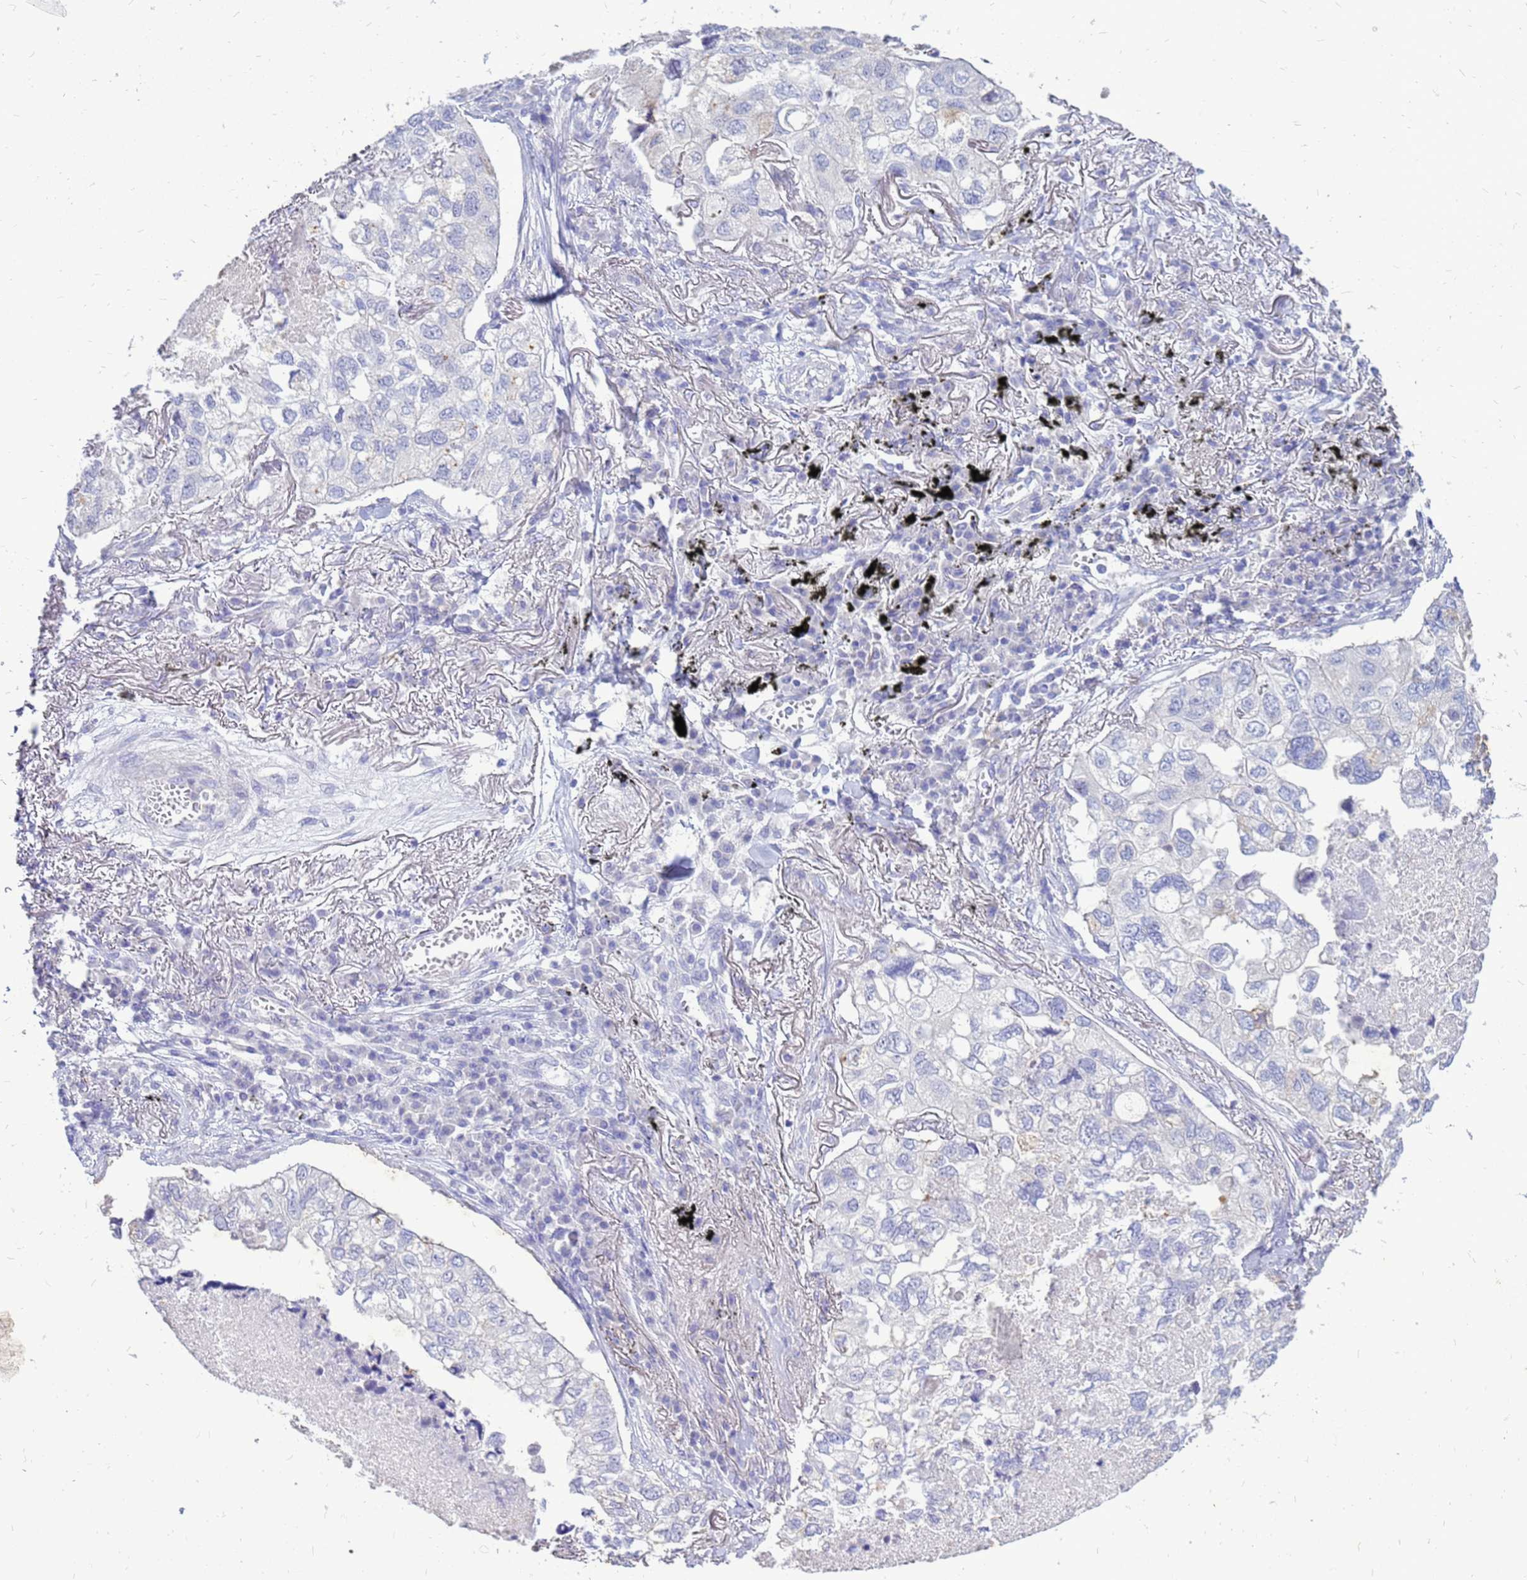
{"staining": {"intensity": "negative", "quantity": "none", "location": "none"}, "tissue": "lung cancer", "cell_type": "Tumor cells", "image_type": "cancer", "snomed": [{"axis": "morphology", "description": "Adenocarcinoma, NOS"}, {"axis": "topography", "description": "Lung"}], "caption": "This is a photomicrograph of immunohistochemistry (IHC) staining of lung cancer (adenocarcinoma), which shows no positivity in tumor cells.", "gene": "AKR1C1", "patient": {"sex": "male", "age": 65}}